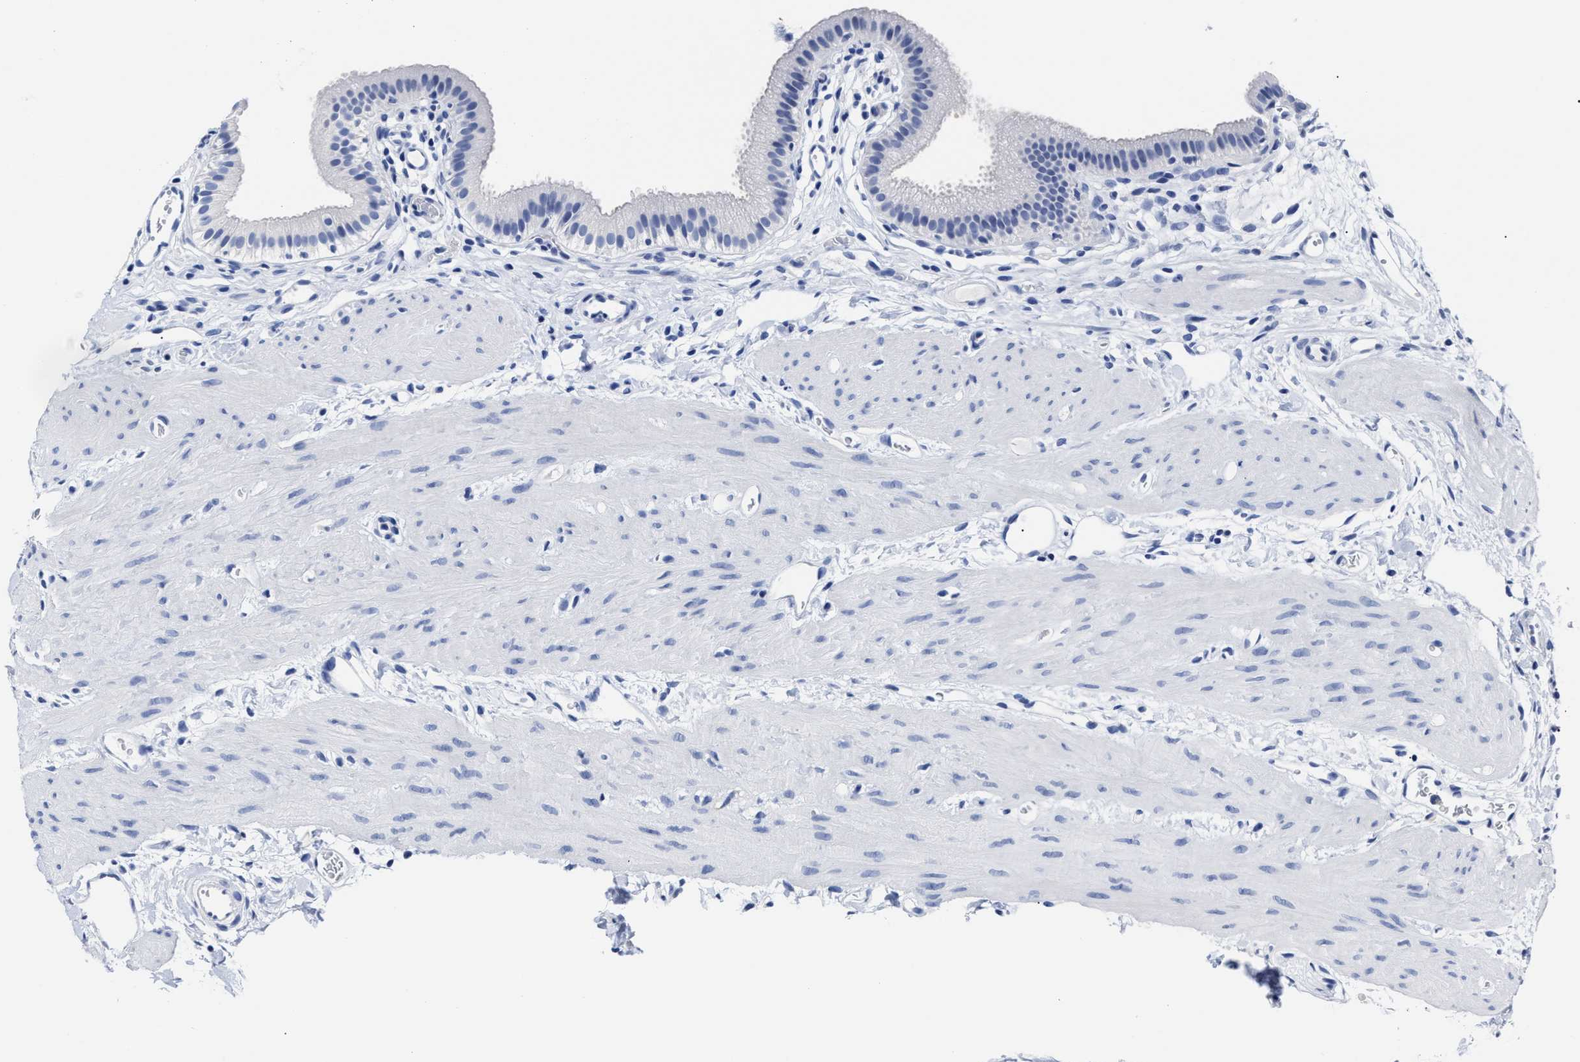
{"staining": {"intensity": "negative", "quantity": "none", "location": "none"}, "tissue": "gallbladder", "cell_type": "Glandular cells", "image_type": "normal", "snomed": [{"axis": "morphology", "description": "Normal tissue, NOS"}, {"axis": "topography", "description": "Gallbladder"}], "caption": "DAB immunohistochemical staining of benign gallbladder shows no significant expression in glandular cells. The staining was performed using DAB (3,3'-diaminobenzidine) to visualize the protein expression in brown, while the nuclei were stained in blue with hematoxylin (Magnification: 20x).", "gene": "ALPG", "patient": {"sex": "female", "age": 26}}